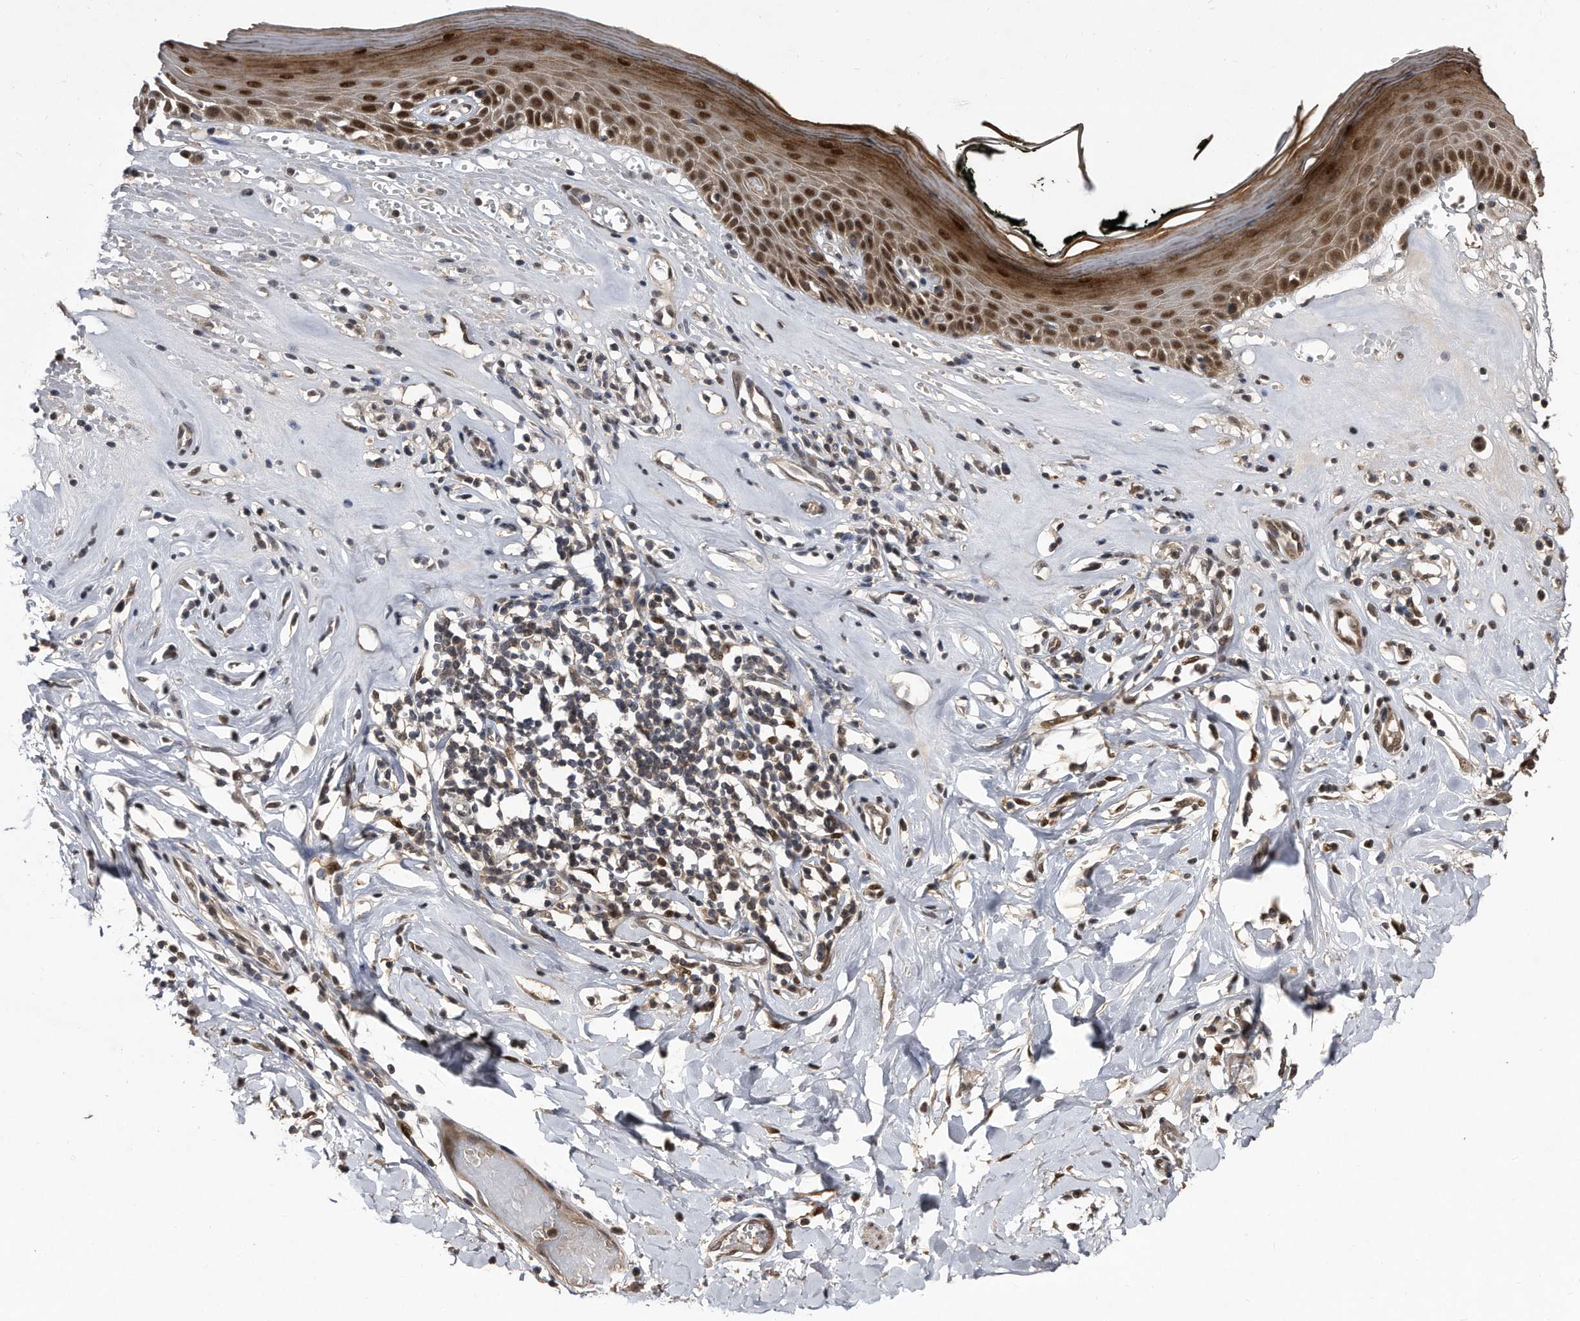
{"staining": {"intensity": "moderate", "quantity": ">75%", "location": "cytoplasmic/membranous,nuclear"}, "tissue": "skin", "cell_type": "Epidermal cells", "image_type": "normal", "snomed": [{"axis": "morphology", "description": "Normal tissue, NOS"}, {"axis": "morphology", "description": "Inflammation, NOS"}, {"axis": "topography", "description": "Vulva"}], "caption": "The photomicrograph displays immunohistochemical staining of normal skin. There is moderate cytoplasmic/membranous,nuclear expression is seen in about >75% of epidermal cells. (DAB (3,3'-diaminobenzidine) IHC, brown staining for protein, blue staining for nuclei).", "gene": "RAD23B", "patient": {"sex": "female", "age": 84}}